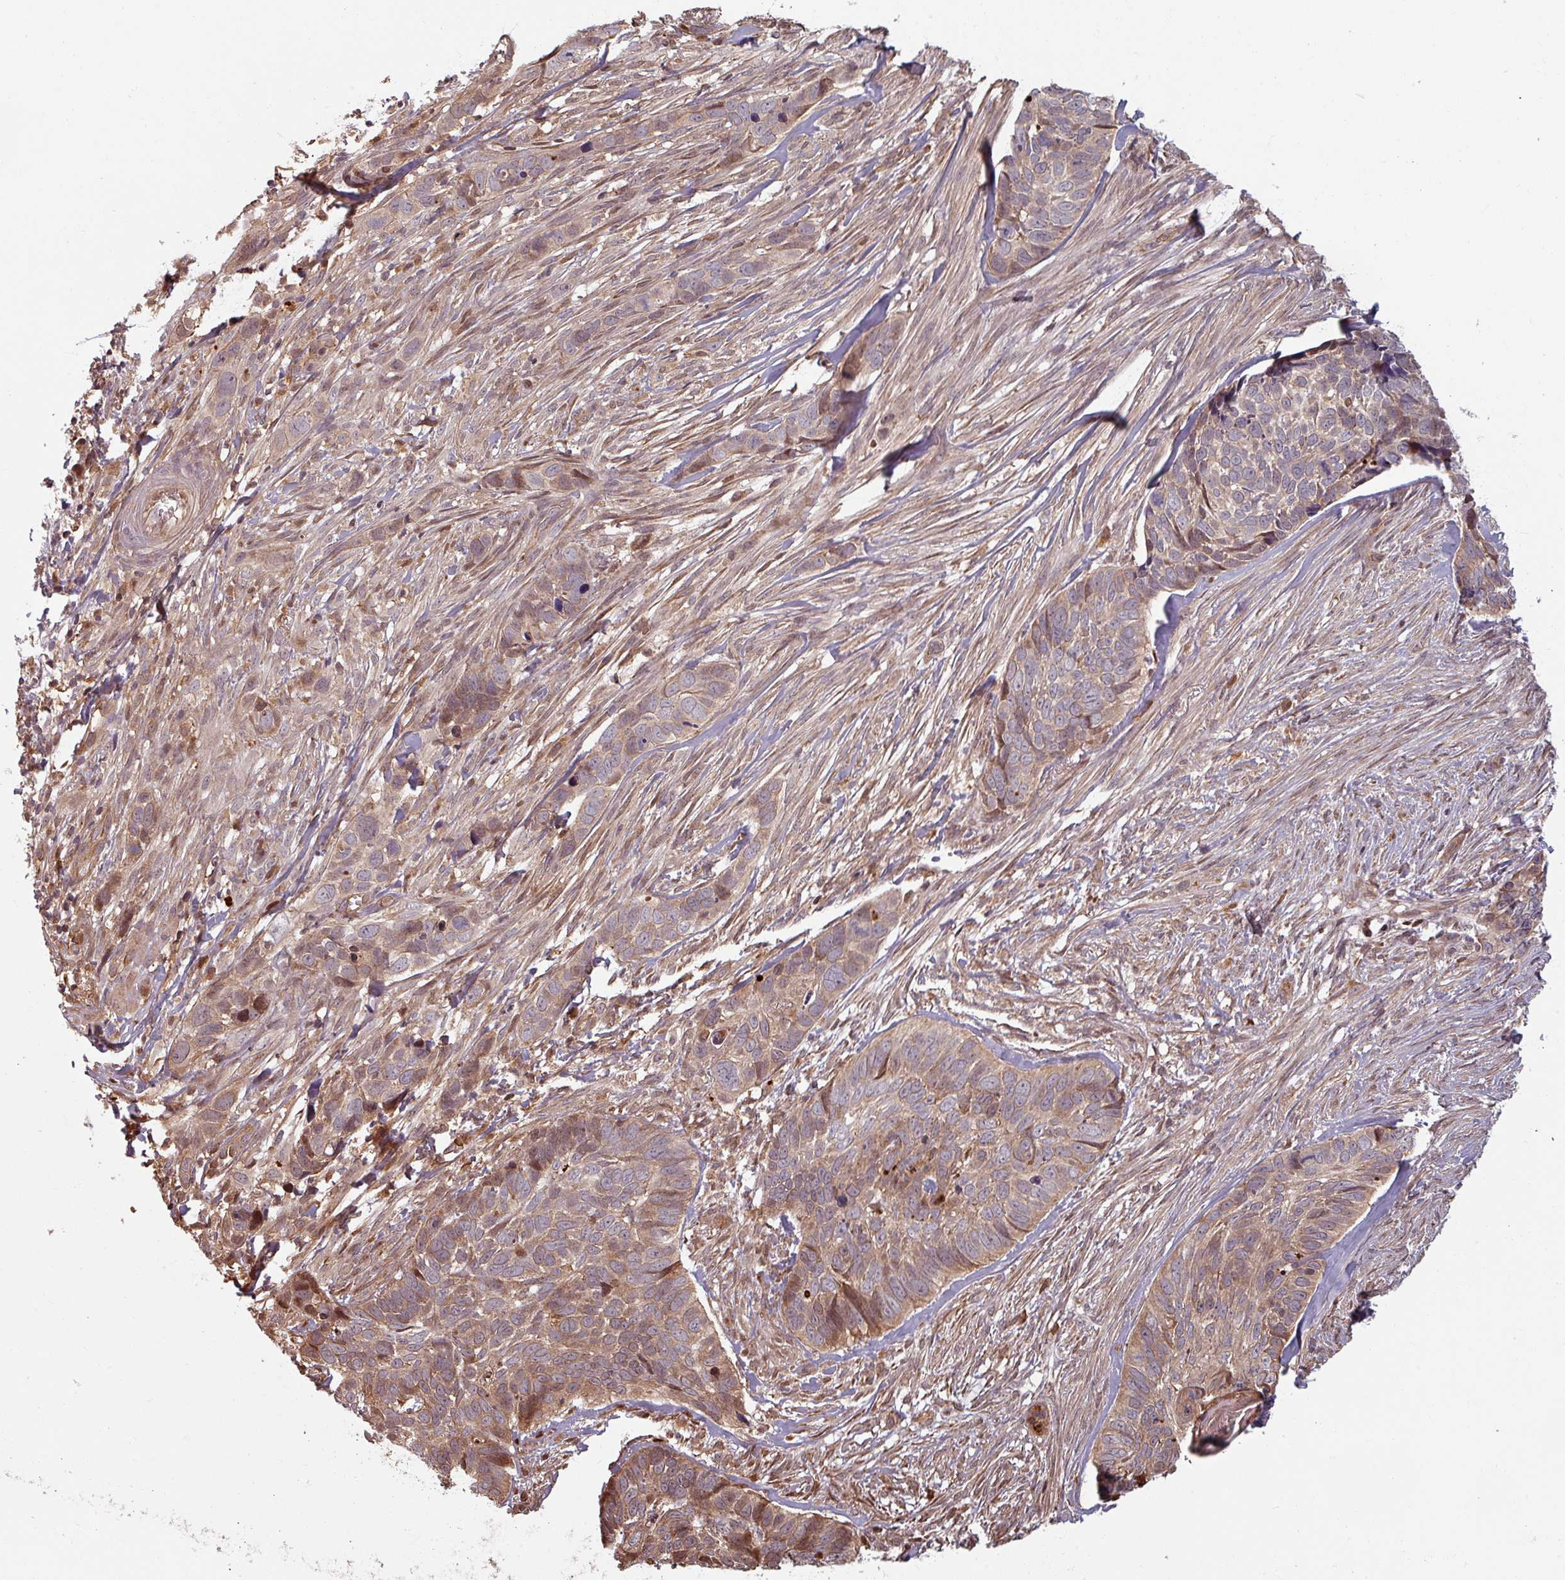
{"staining": {"intensity": "moderate", "quantity": "25%-75%", "location": "cytoplasmic/membranous,nuclear"}, "tissue": "skin cancer", "cell_type": "Tumor cells", "image_type": "cancer", "snomed": [{"axis": "morphology", "description": "Basal cell carcinoma"}, {"axis": "topography", "description": "Skin"}], "caption": "High-power microscopy captured an immunohistochemistry (IHC) image of basal cell carcinoma (skin), revealing moderate cytoplasmic/membranous and nuclear positivity in approximately 25%-75% of tumor cells.", "gene": "EID1", "patient": {"sex": "female", "age": 82}}